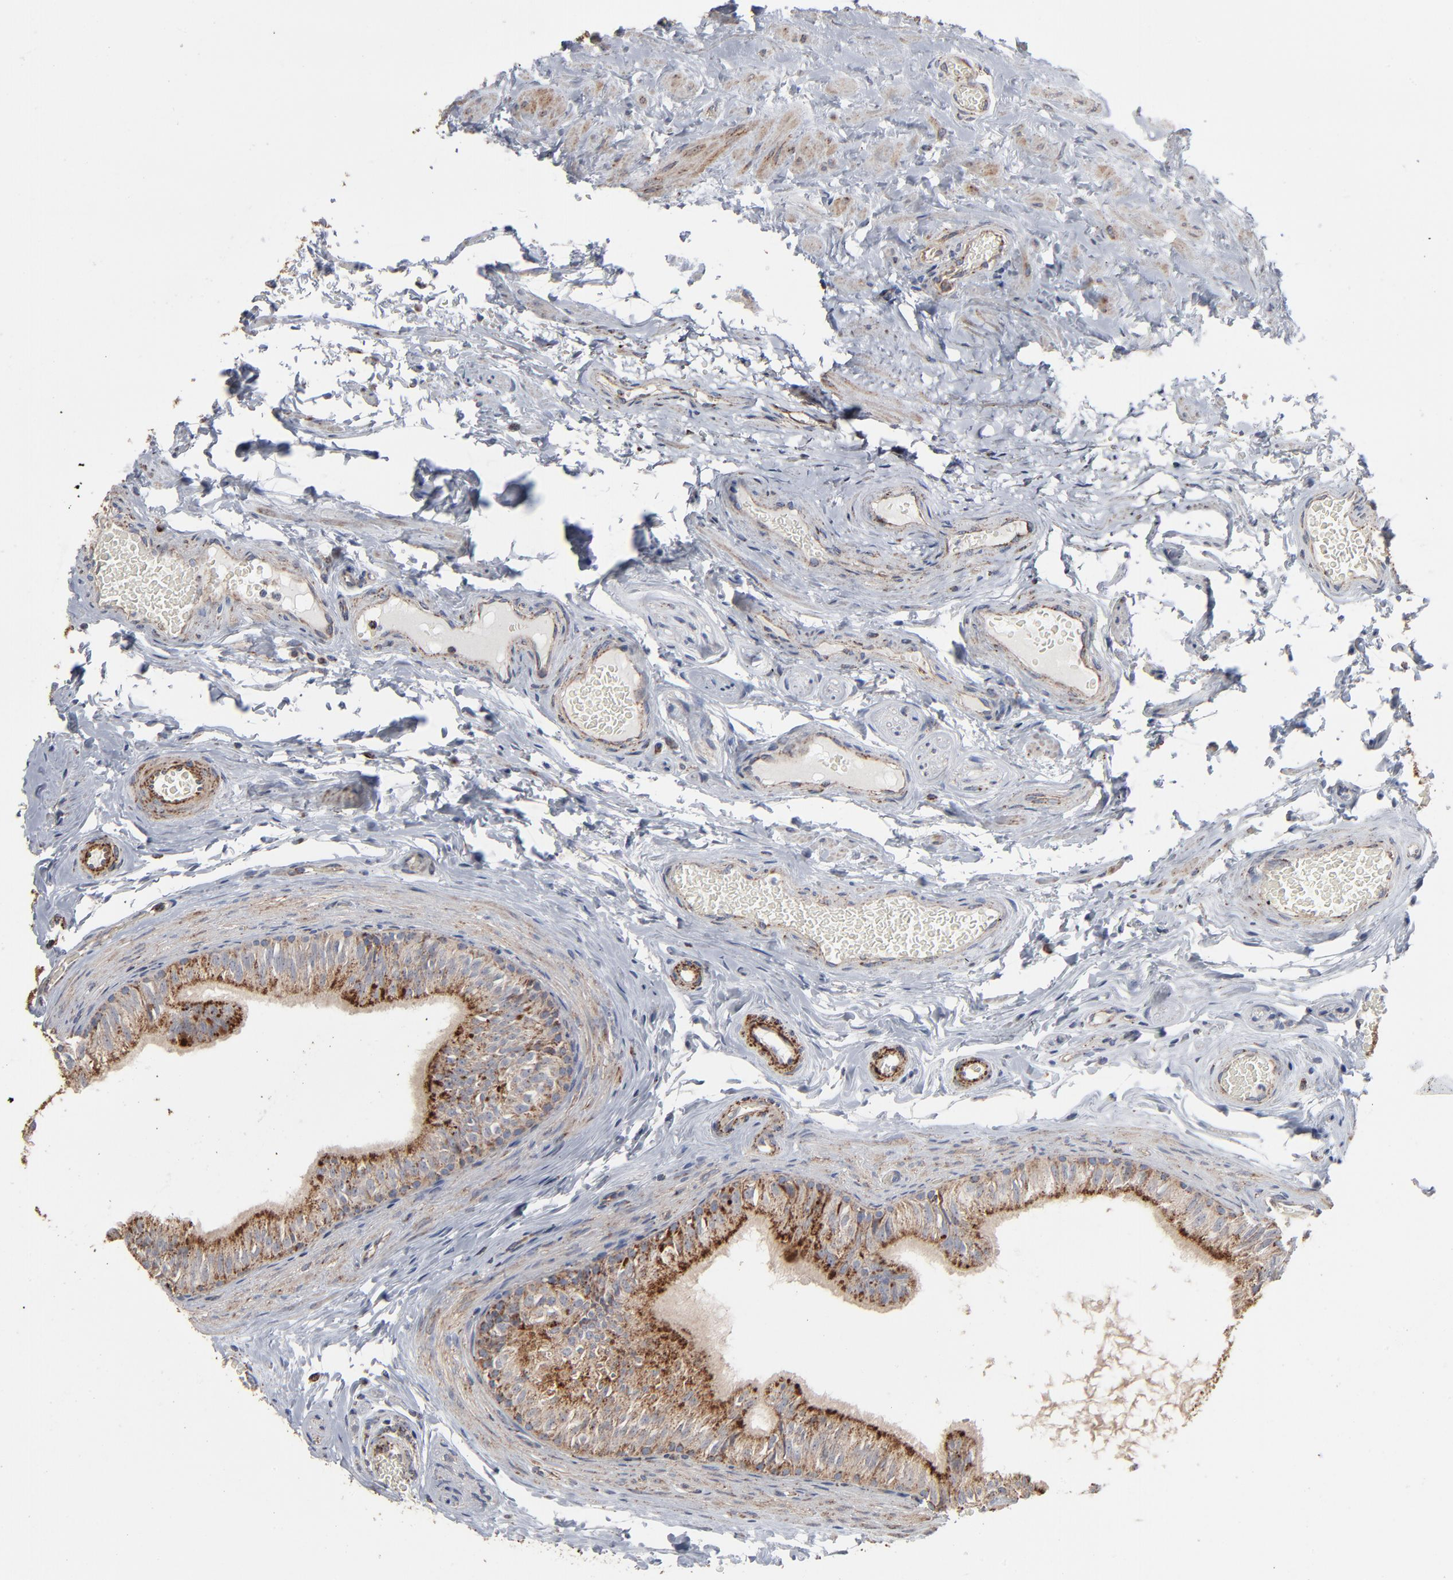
{"staining": {"intensity": "strong", "quantity": ">75%", "location": "cytoplasmic/membranous"}, "tissue": "epididymis", "cell_type": "Glandular cells", "image_type": "normal", "snomed": [{"axis": "morphology", "description": "Normal tissue, NOS"}, {"axis": "topography", "description": "Testis"}, {"axis": "topography", "description": "Epididymis"}], "caption": "Normal epididymis shows strong cytoplasmic/membranous expression in approximately >75% of glandular cells, visualized by immunohistochemistry. The protein of interest is stained brown, and the nuclei are stained in blue (DAB (3,3'-diaminobenzidine) IHC with brightfield microscopy, high magnification).", "gene": "UQCRC1", "patient": {"sex": "male", "age": 36}}